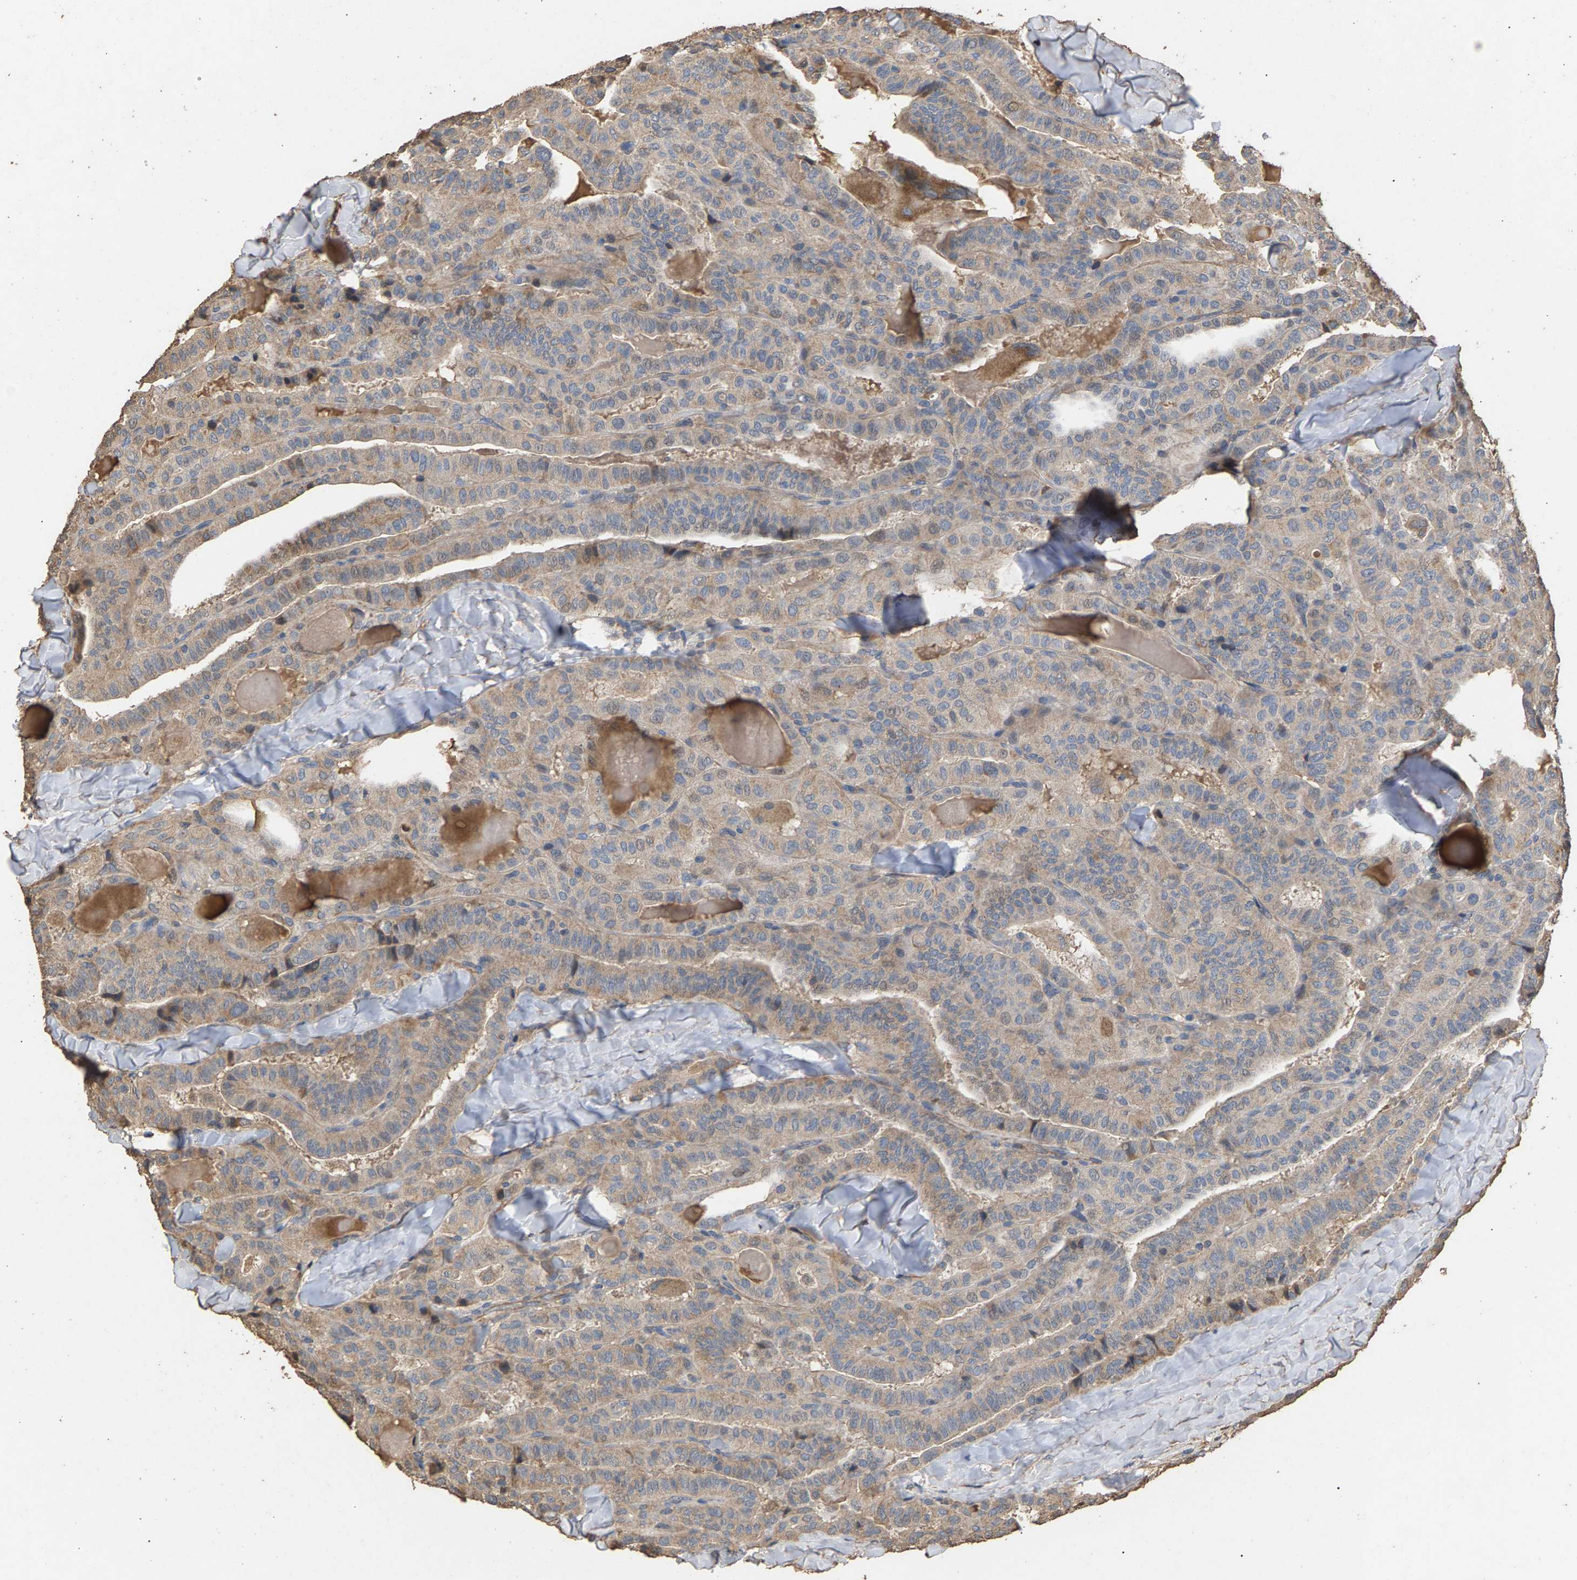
{"staining": {"intensity": "weak", "quantity": ">75%", "location": "cytoplasmic/membranous"}, "tissue": "thyroid cancer", "cell_type": "Tumor cells", "image_type": "cancer", "snomed": [{"axis": "morphology", "description": "Papillary adenocarcinoma, NOS"}, {"axis": "topography", "description": "Thyroid gland"}], "caption": "Human thyroid cancer stained with a protein marker demonstrates weak staining in tumor cells.", "gene": "HTRA3", "patient": {"sex": "male", "age": 77}}